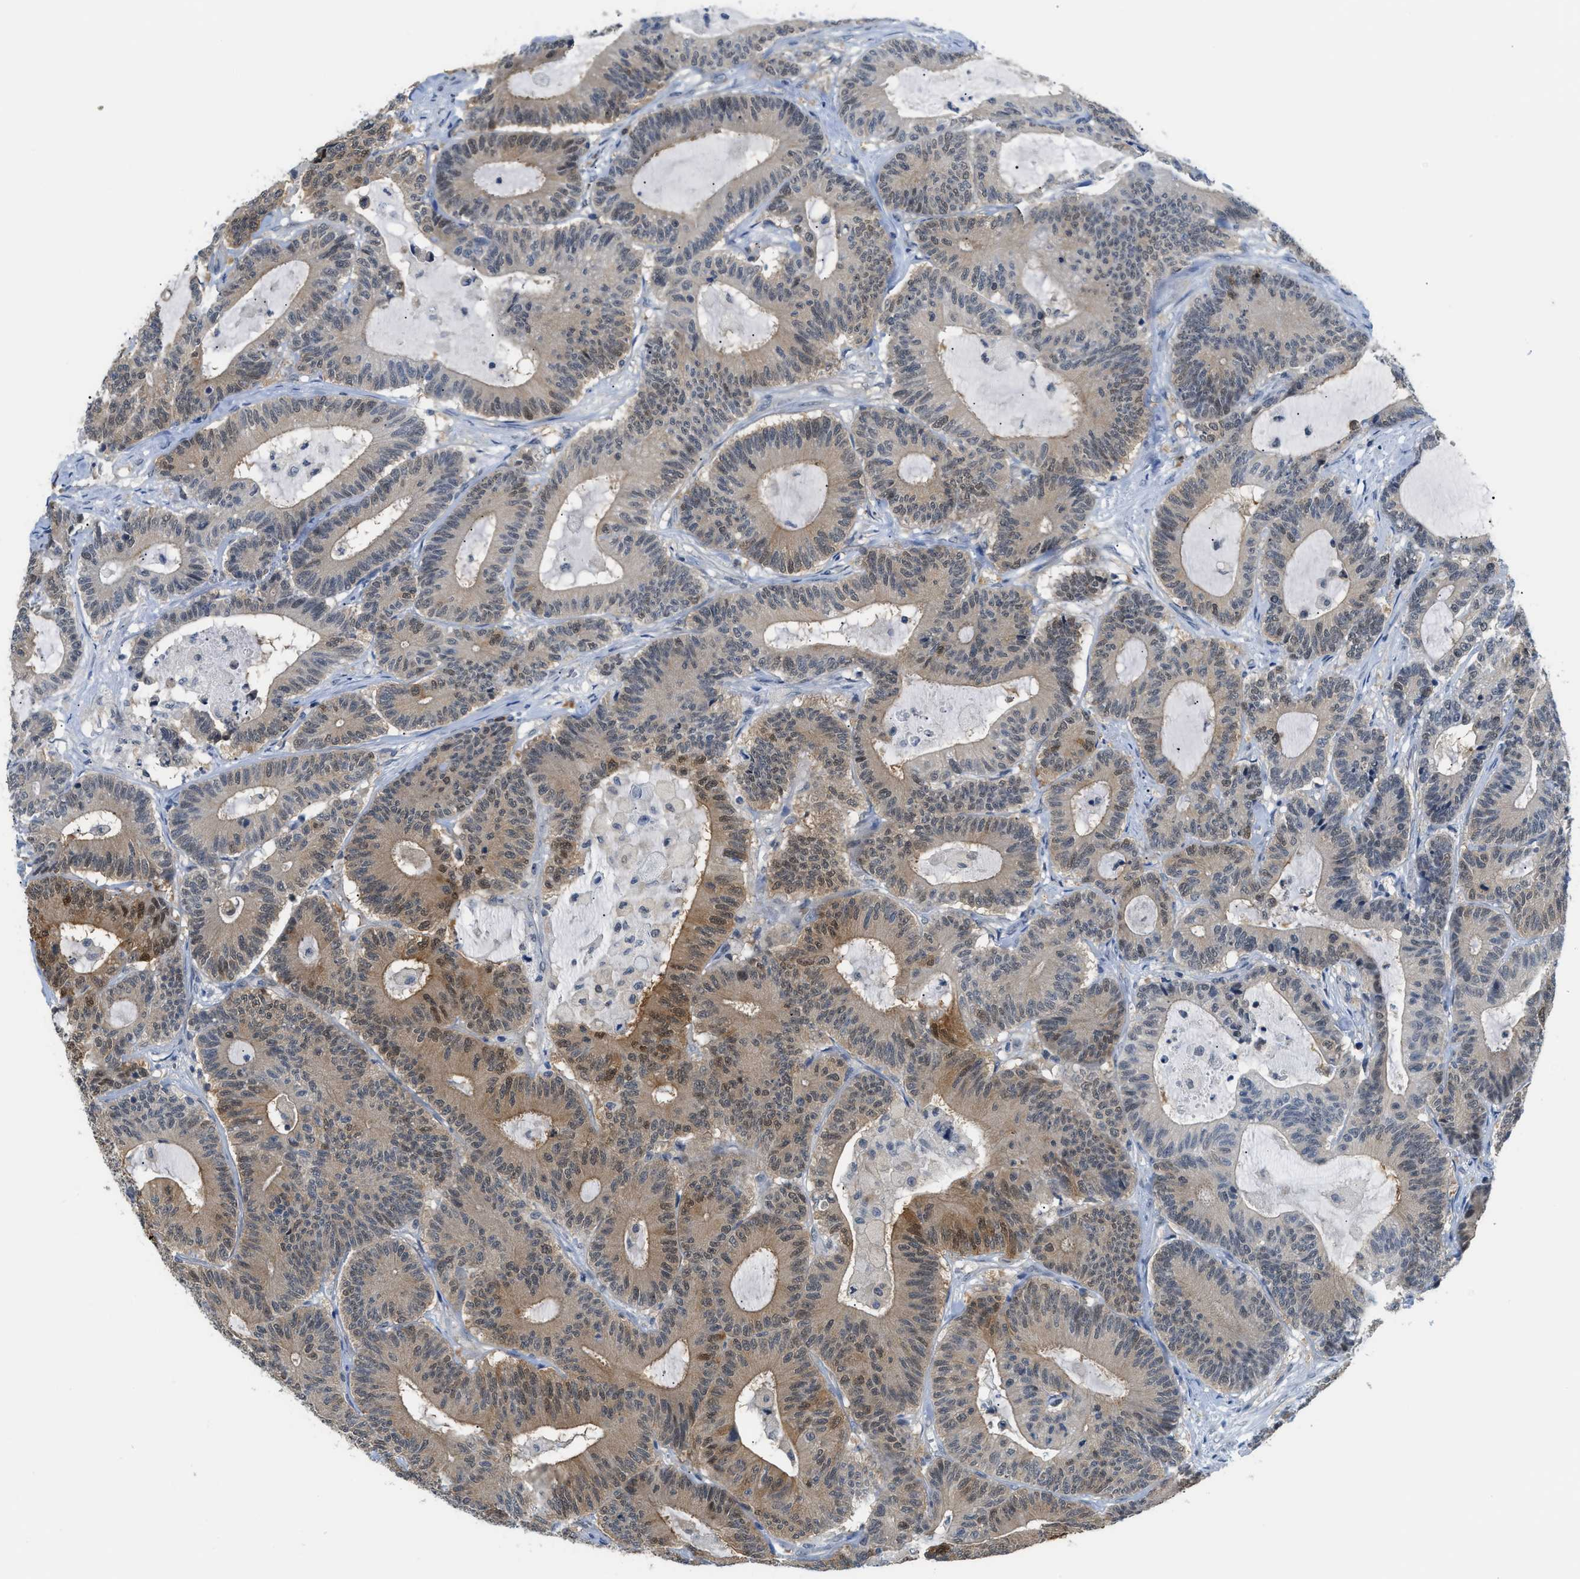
{"staining": {"intensity": "moderate", "quantity": "25%-75%", "location": "cytoplasmic/membranous,nuclear"}, "tissue": "colorectal cancer", "cell_type": "Tumor cells", "image_type": "cancer", "snomed": [{"axis": "morphology", "description": "Adenocarcinoma, NOS"}, {"axis": "topography", "description": "Colon"}], "caption": "Human colorectal adenocarcinoma stained with a brown dye demonstrates moderate cytoplasmic/membranous and nuclear positive staining in about 25%-75% of tumor cells.", "gene": "PSAT1", "patient": {"sex": "female", "age": 84}}